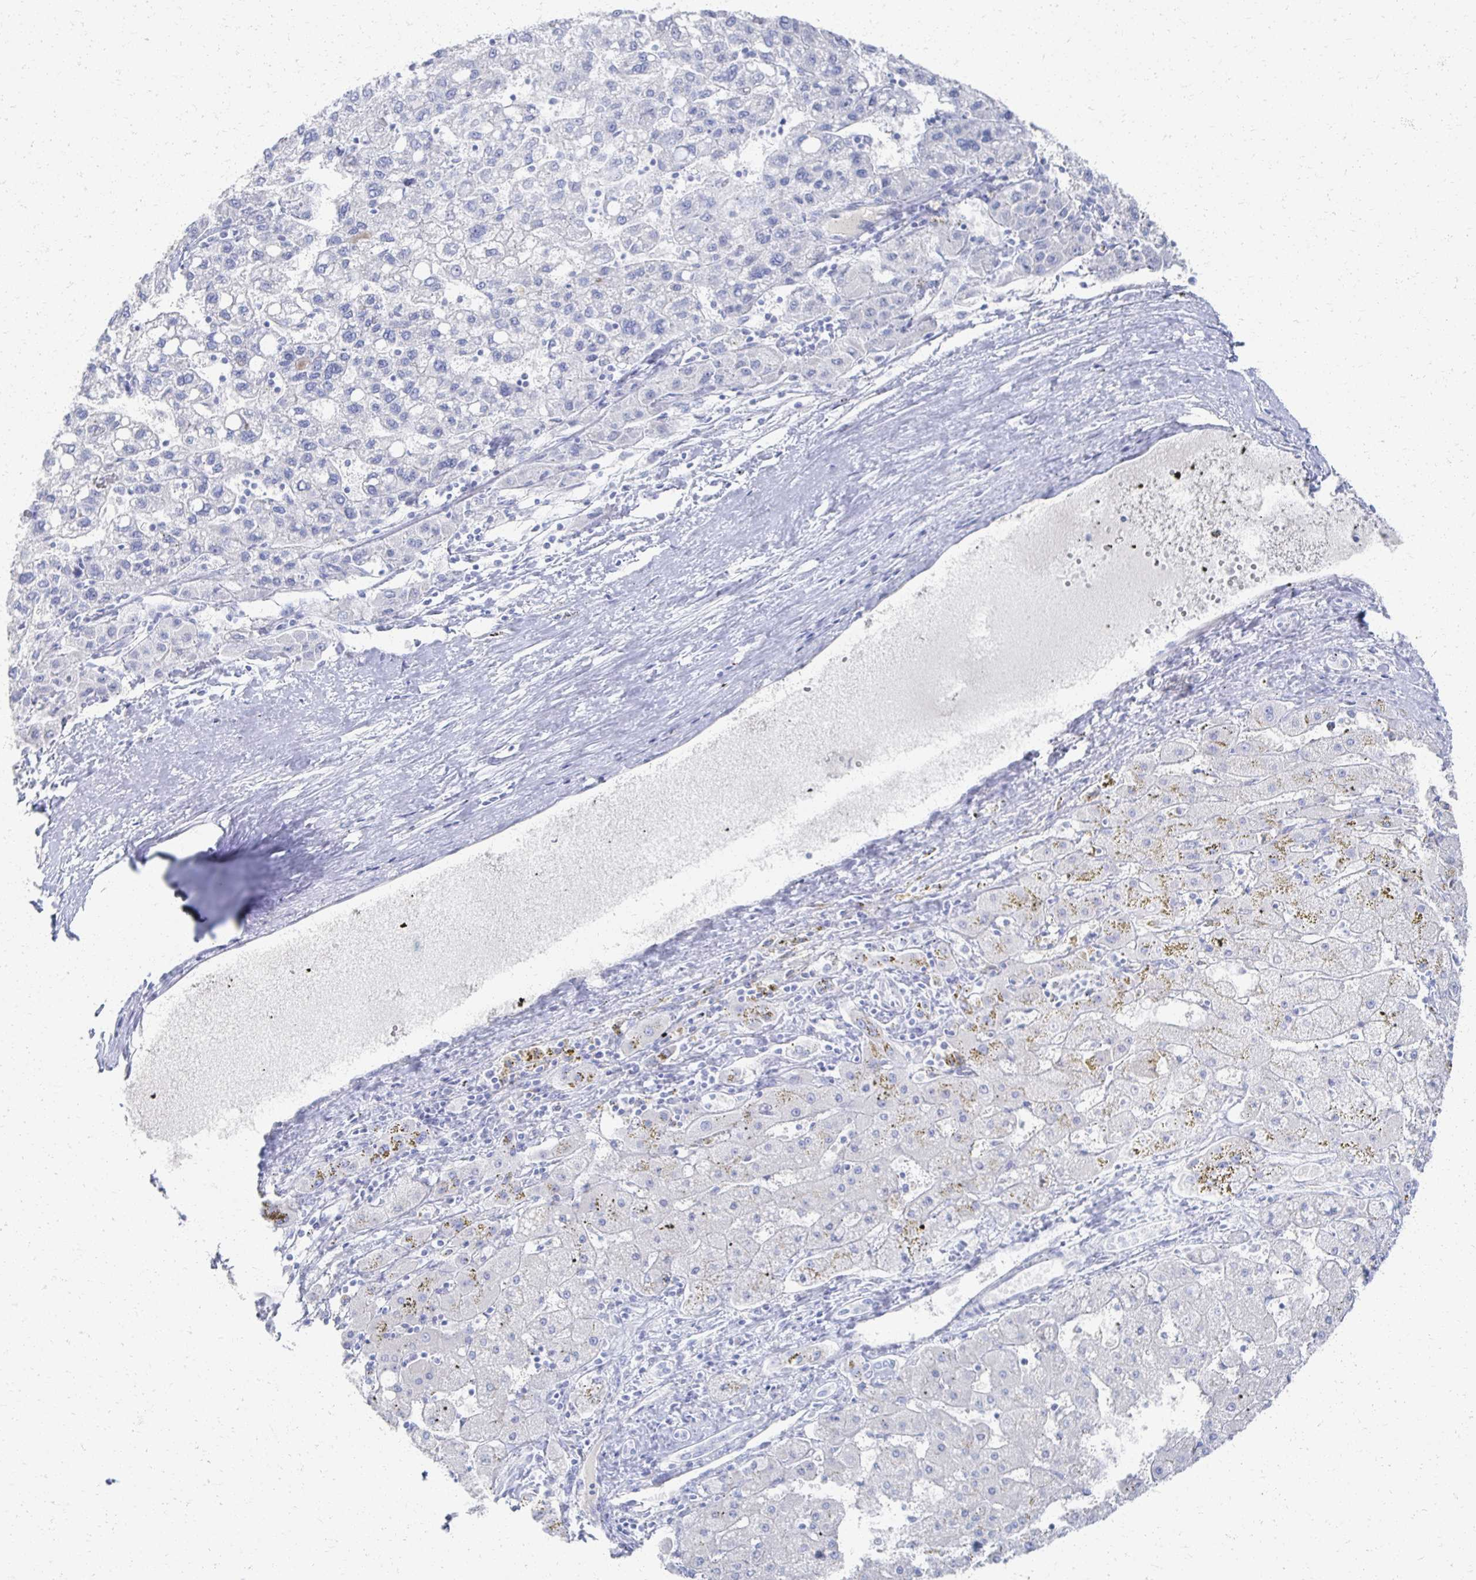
{"staining": {"intensity": "negative", "quantity": "none", "location": "none"}, "tissue": "liver cancer", "cell_type": "Tumor cells", "image_type": "cancer", "snomed": [{"axis": "morphology", "description": "Carcinoma, Hepatocellular, NOS"}, {"axis": "topography", "description": "Liver"}], "caption": "This histopathology image is of hepatocellular carcinoma (liver) stained with immunohistochemistry to label a protein in brown with the nuclei are counter-stained blue. There is no staining in tumor cells. (DAB immunohistochemistry (IHC), high magnification).", "gene": "PRR20A", "patient": {"sex": "female", "age": 82}}